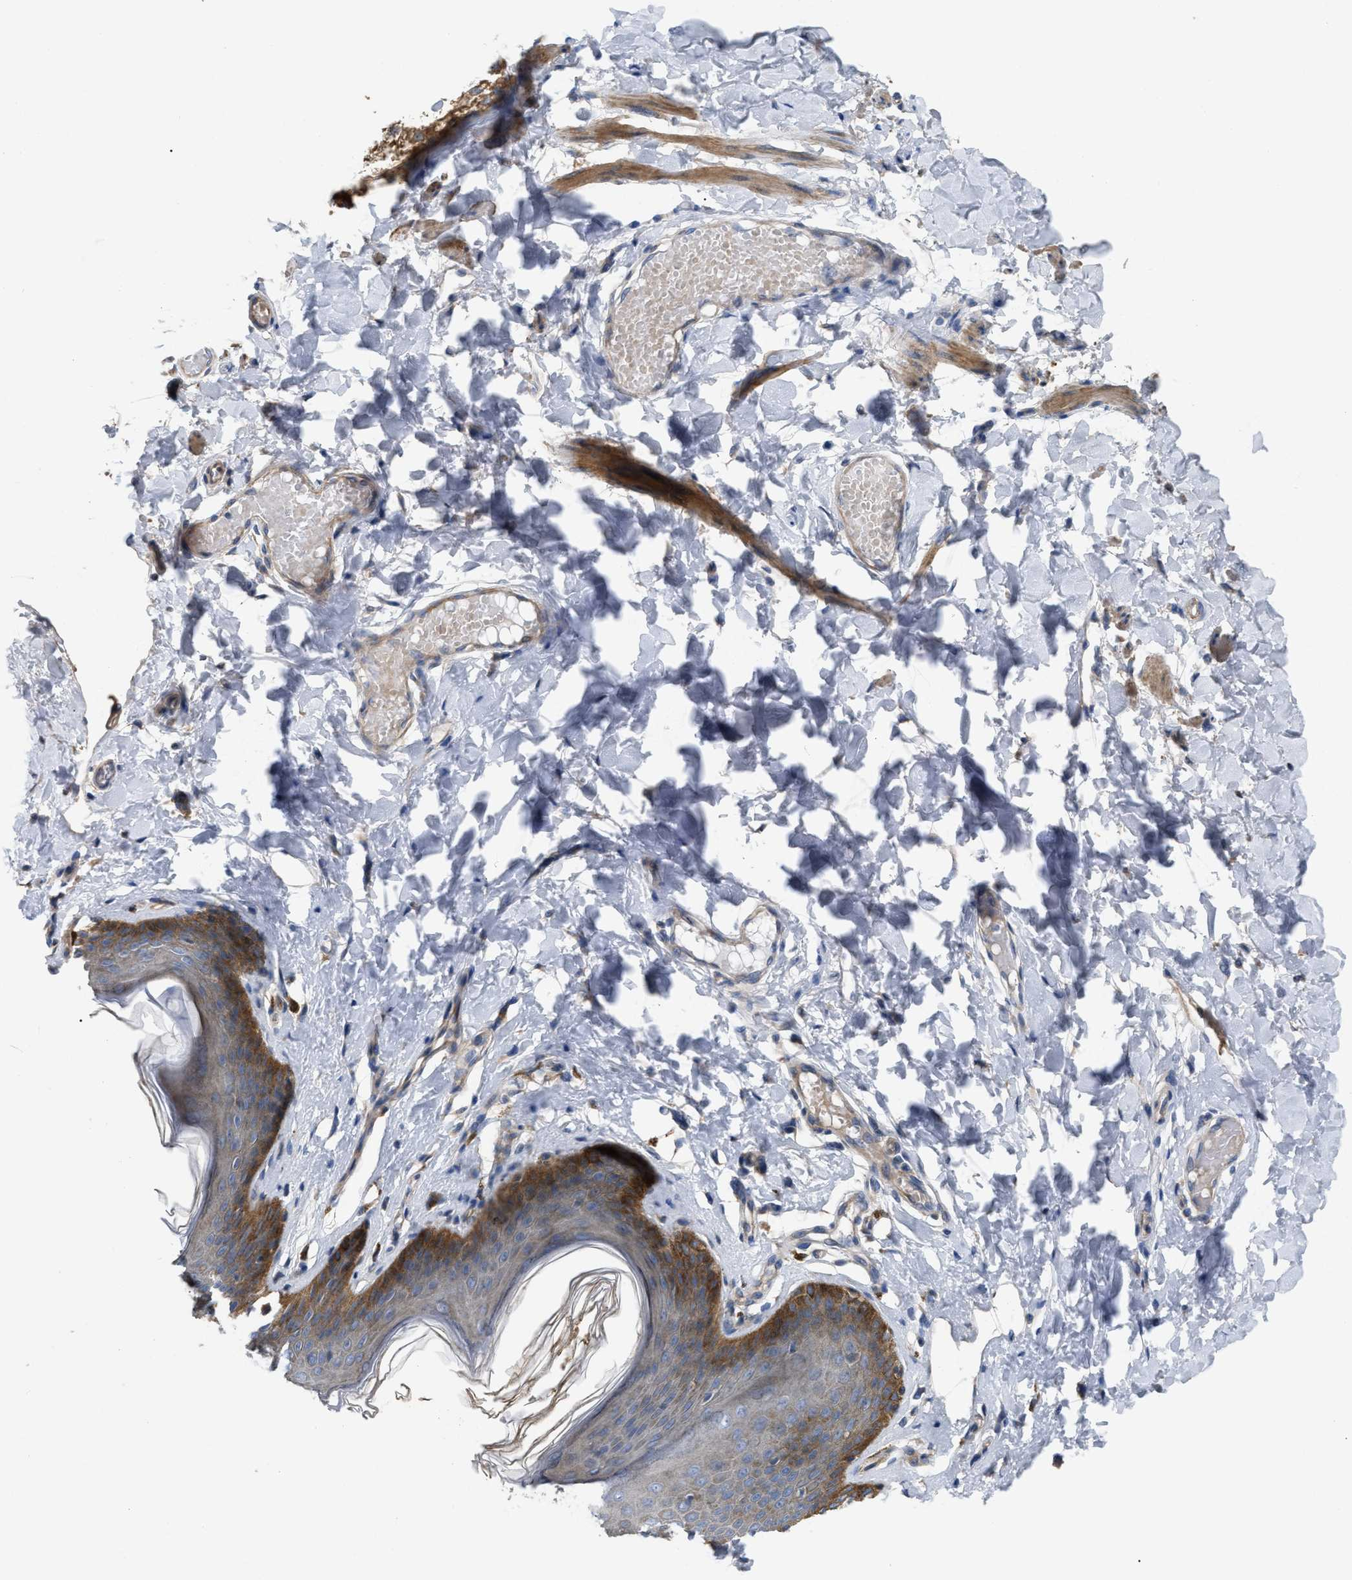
{"staining": {"intensity": "moderate", "quantity": ">75%", "location": "cytoplasmic/membranous"}, "tissue": "skin", "cell_type": "Epidermal cells", "image_type": "normal", "snomed": [{"axis": "morphology", "description": "Normal tissue, NOS"}, {"axis": "topography", "description": "Vulva"}], "caption": "Unremarkable skin shows moderate cytoplasmic/membranous staining in approximately >75% of epidermal cells The protein is shown in brown color, while the nuclei are stained blue..", "gene": "DHX58", "patient": {"sex": "female", "age": 66}}